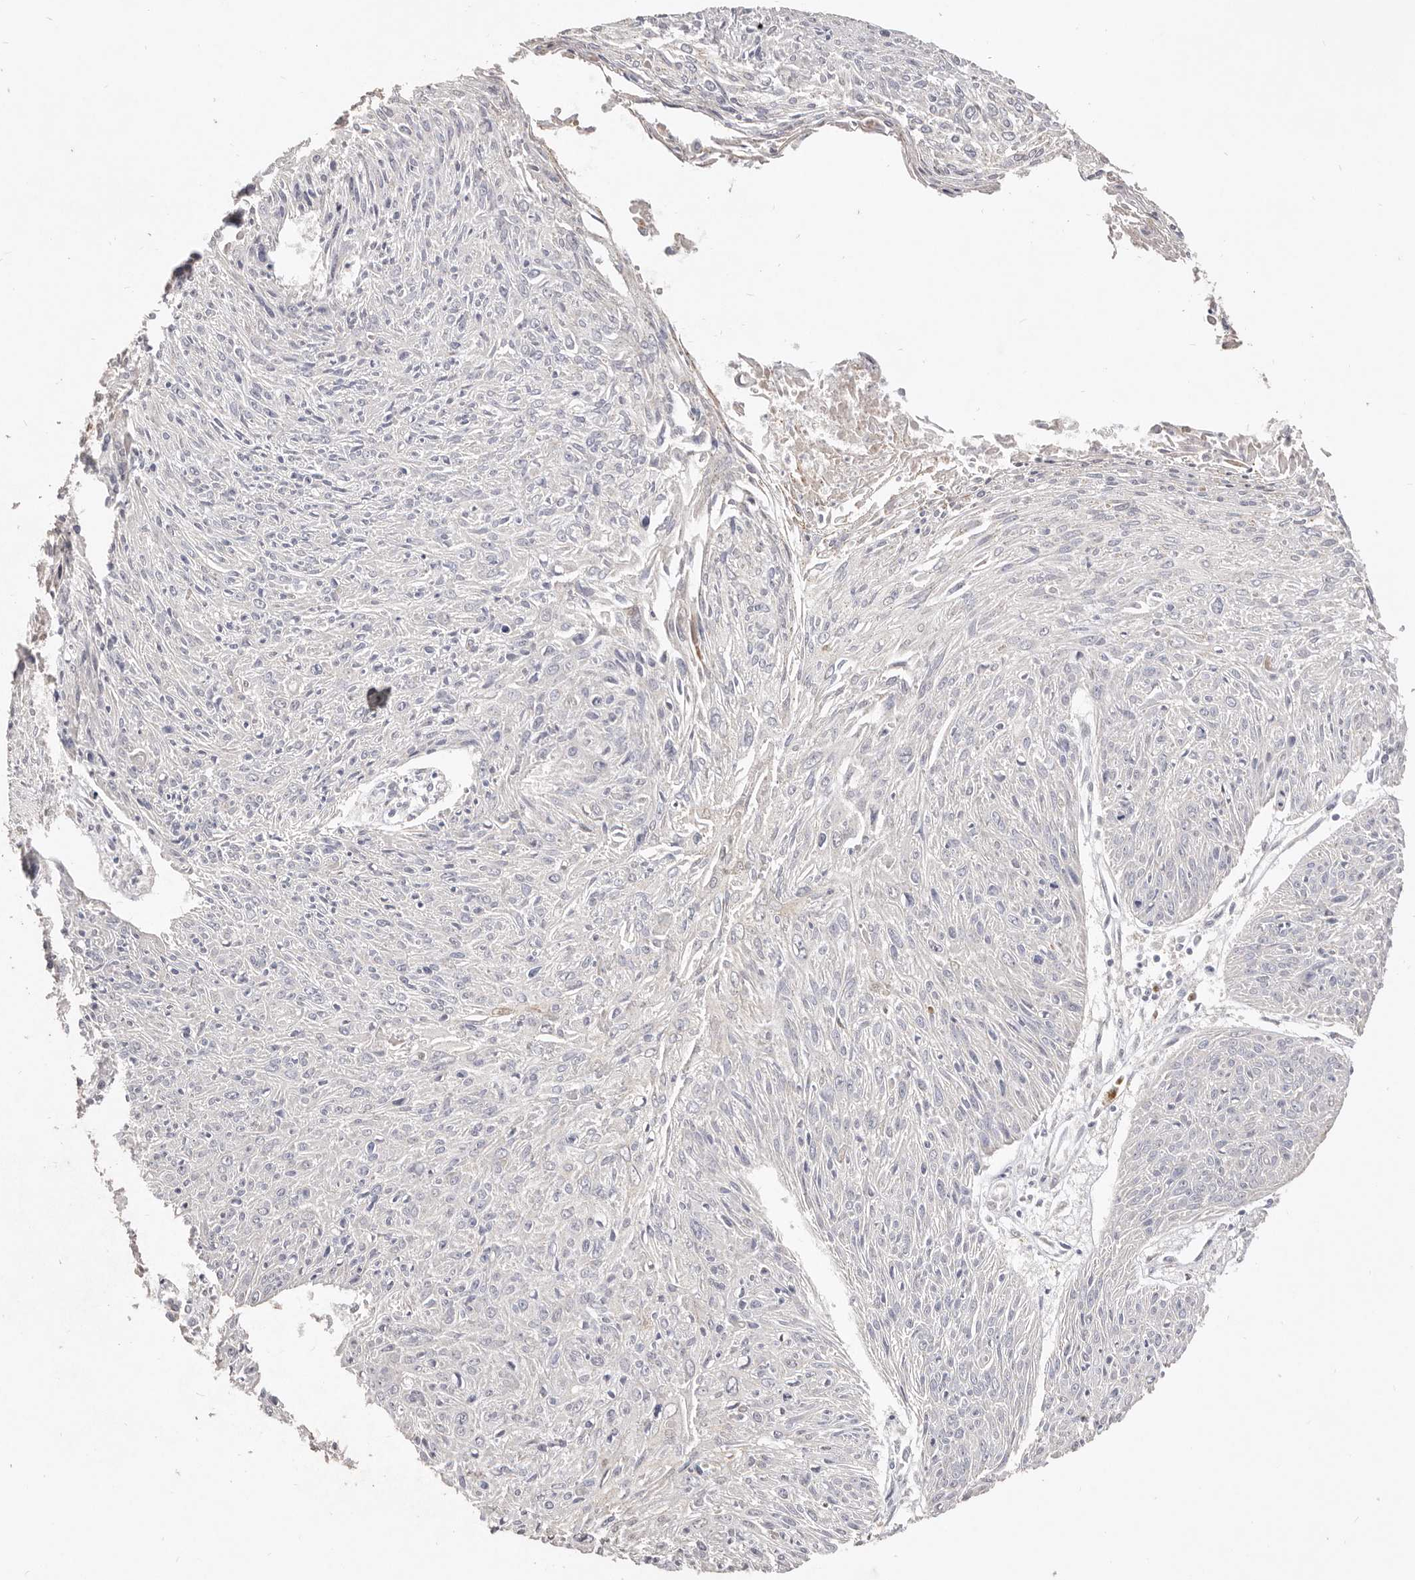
{"staining": {"intensity": "negative", "quantity": "none", "location": "none"}, "tissue": "cervical cancer", "cell_type": "Tumor cells", "image_type": "cancer", "snomed": [{"axis": "morphology", "description": "Squamous cell carcinoma, NOS"}, {"axis": "topography", "description": "Cervix"}], "caption": "The immunohistochemistry photomicrograph has no significant positivity in tumor cells of cervical cancer (squamous cell carcinoma) tissue. (Immunohistochemistry, brightfield microscopy, high magnification).", "gene": "LGALS7B", "patient": {"sex": "female", "age": 51}}